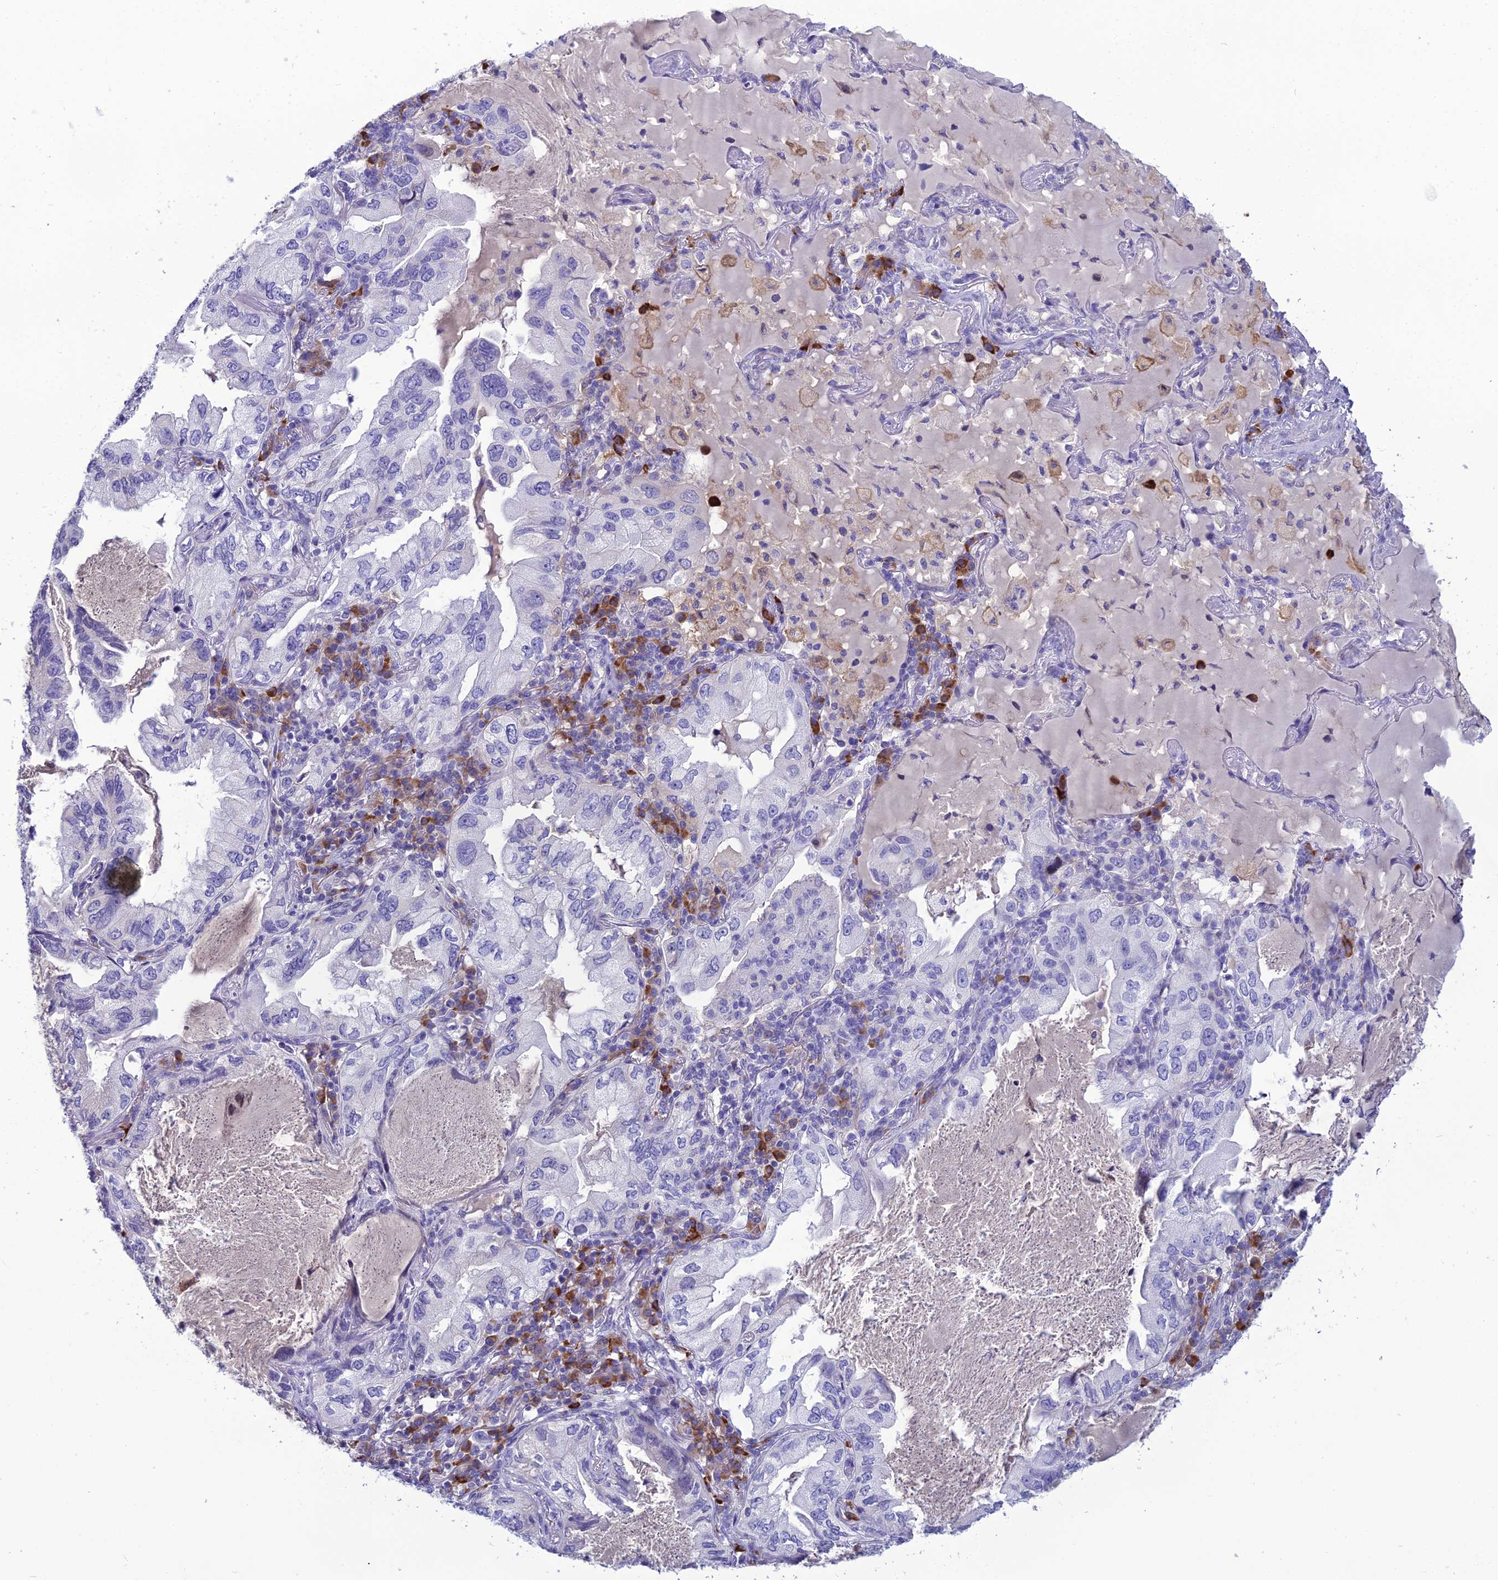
{"staining": {"intensity": "negative", "quantity": "none", "location": "none"}, "tissue": "lung cancer", "cell_type": "Tumor cells", "image_type": "cancer", "snomed": [{"axis": "morphology", "description": "Adenocarcinoma, NOS"}, {"axis": "topography", "description": "Lung"}], "caption": "The histopathology image reveals no staining of tumor cells in lung cancer.", "gene": "CRB2", "patient": {"sex": "female", "age": 69}}